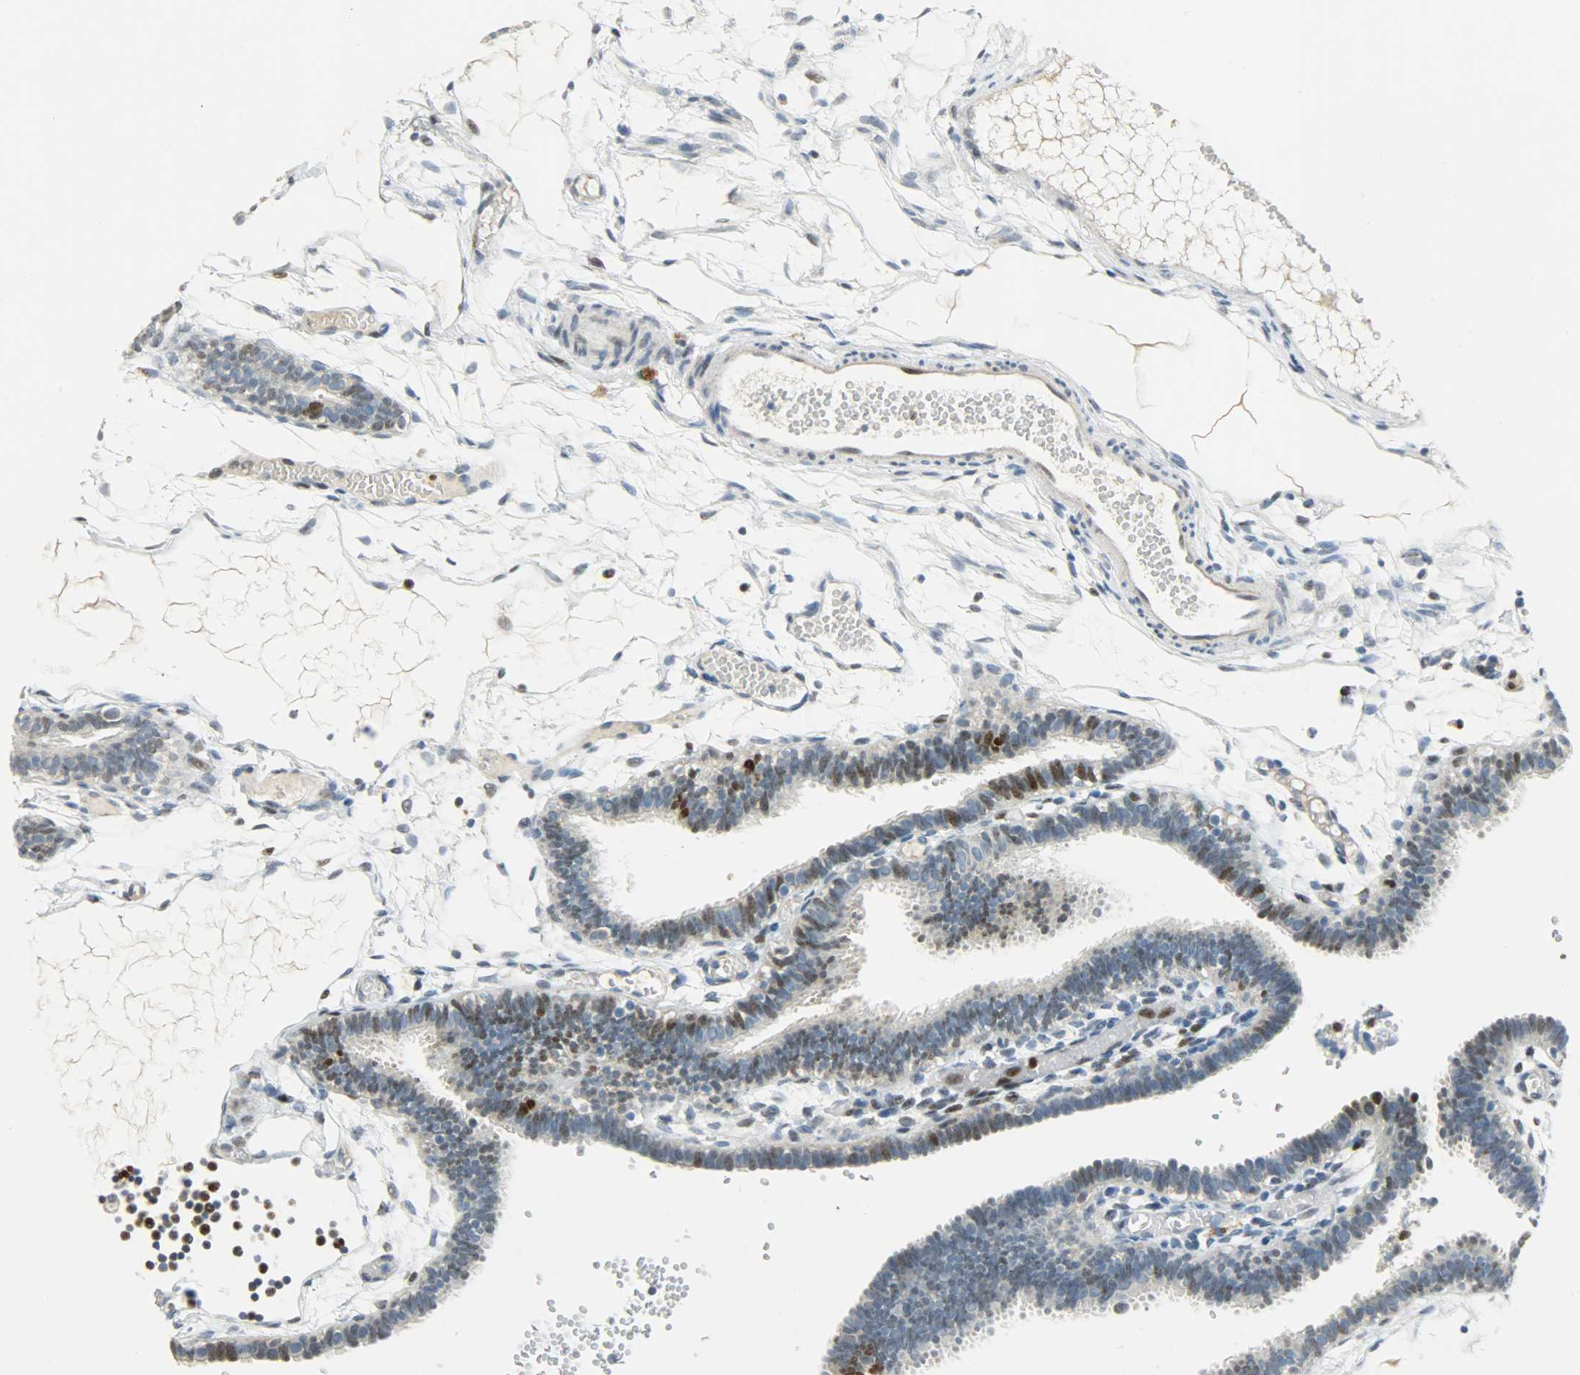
{"staining": {"intensity": "moderate", "quantity": "25%-75%", "location": "nuclear"}, "tissue": "fallopian tube", "cell_type": "Glandular cells", "image_type": "normal", "snomed": [{"axis": "morphology", "description": "Normal tissue, NOS"}, {"axis": "topography", "description": "Fallopian tube"}], "caption": "Fallopian tube stained with DAB (3,3'-diaminobenzidine) immunohistochemistry (IHC) exhibits medium levels of moderate nuclear staining in approximately 25%-75% of glandular cells. Using DAB (brown) and hematoxylin (blue) stains, captured at high magnification using brightfield microscopy.", "gene": "JUNB", "patient": {"sex": "female", "age": 29}}